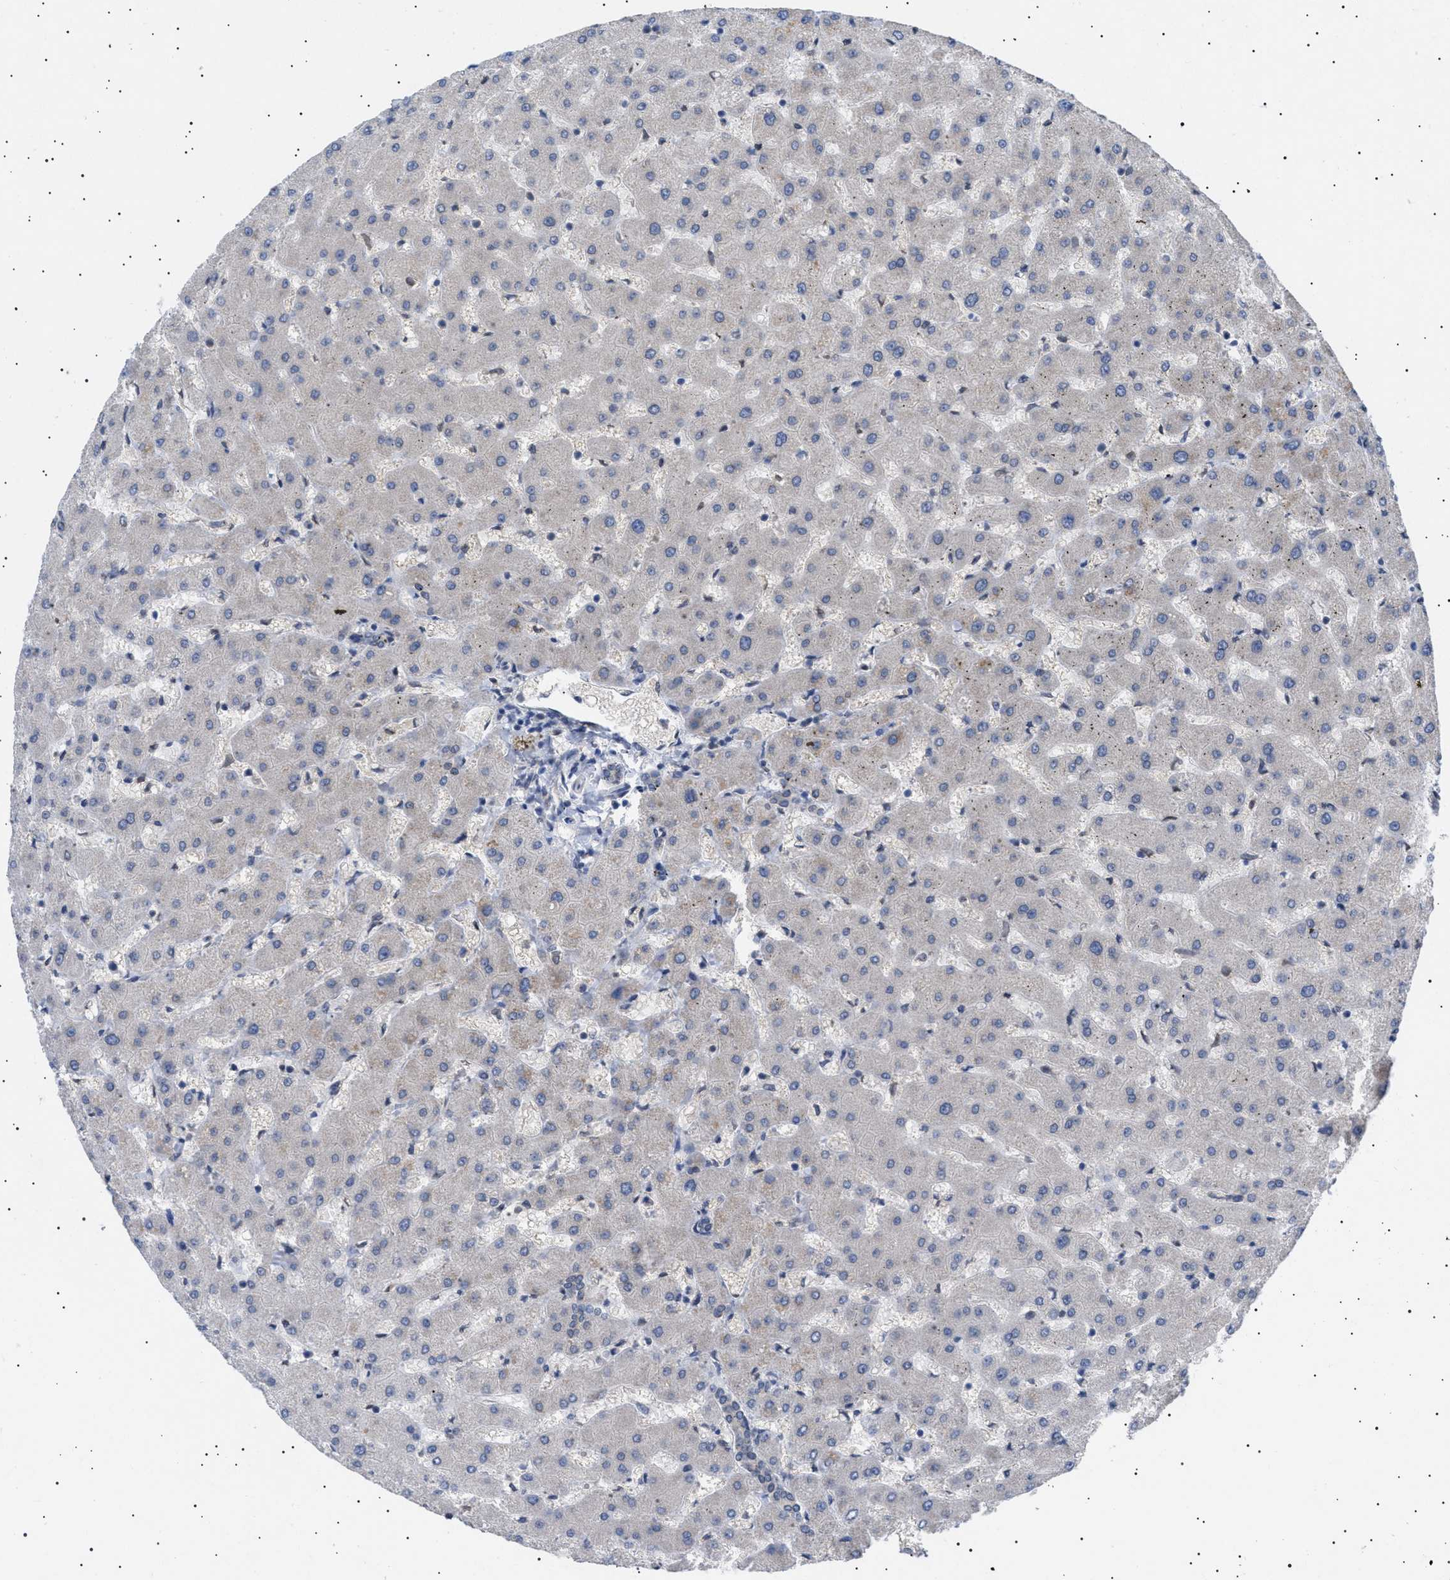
{"staining": {"intensity": "negative", "quantity": "none", "location": "none"}, "tissue": "liver", "cell_type": "Cholangiocytes", "image_type": "normal", "snomed": [{"axis": "morphology", "description": "Normal tissue, NOS"}, {"axis": "topography", "description": "Liver"}], "caption": "IHC micrograph of benign liver: liver stained with DAB shows no significant protein positivity in cholangiocytes.", "gene": "NUP93", "patient": {"sex": "female", "age": 63}}